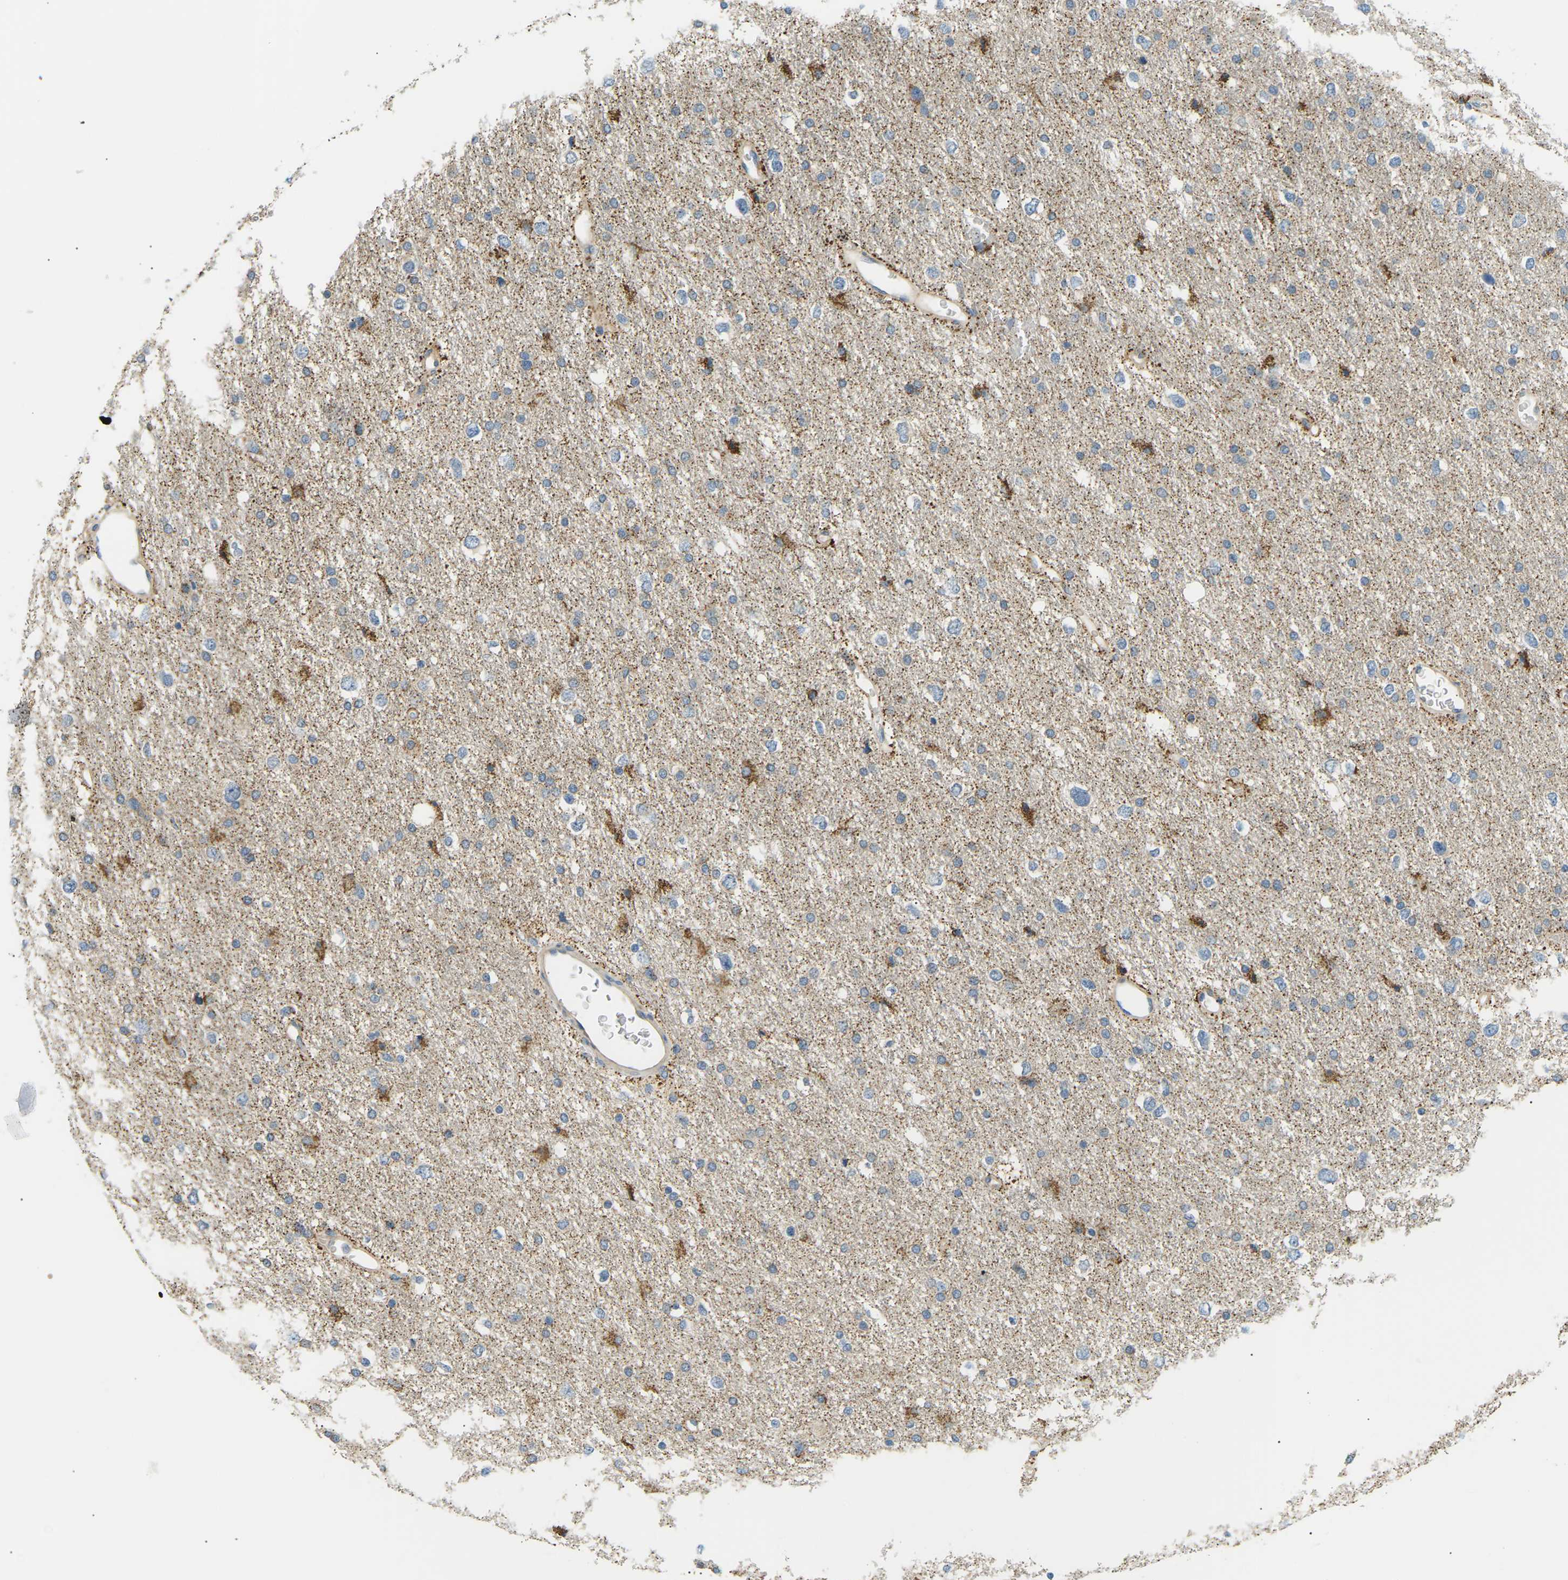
{"staining": {"intensity": "negative", "quantity": "none", "location": "none"}, "tissue": "glioma", "cell_type": "Tumor cells", "image_type": "cancer", "snomed": [{"axis": "morphology", "description": "Glioma, malignant, Low grade"}, {"axis": "topography", "description": "Brain"}], "caption": "IHC of low-grade glioma (malignant) demonstrates no positivity in tumor cells.", "gene": "TBC1D8", "patient": {"sex": "female", "age": 37}}